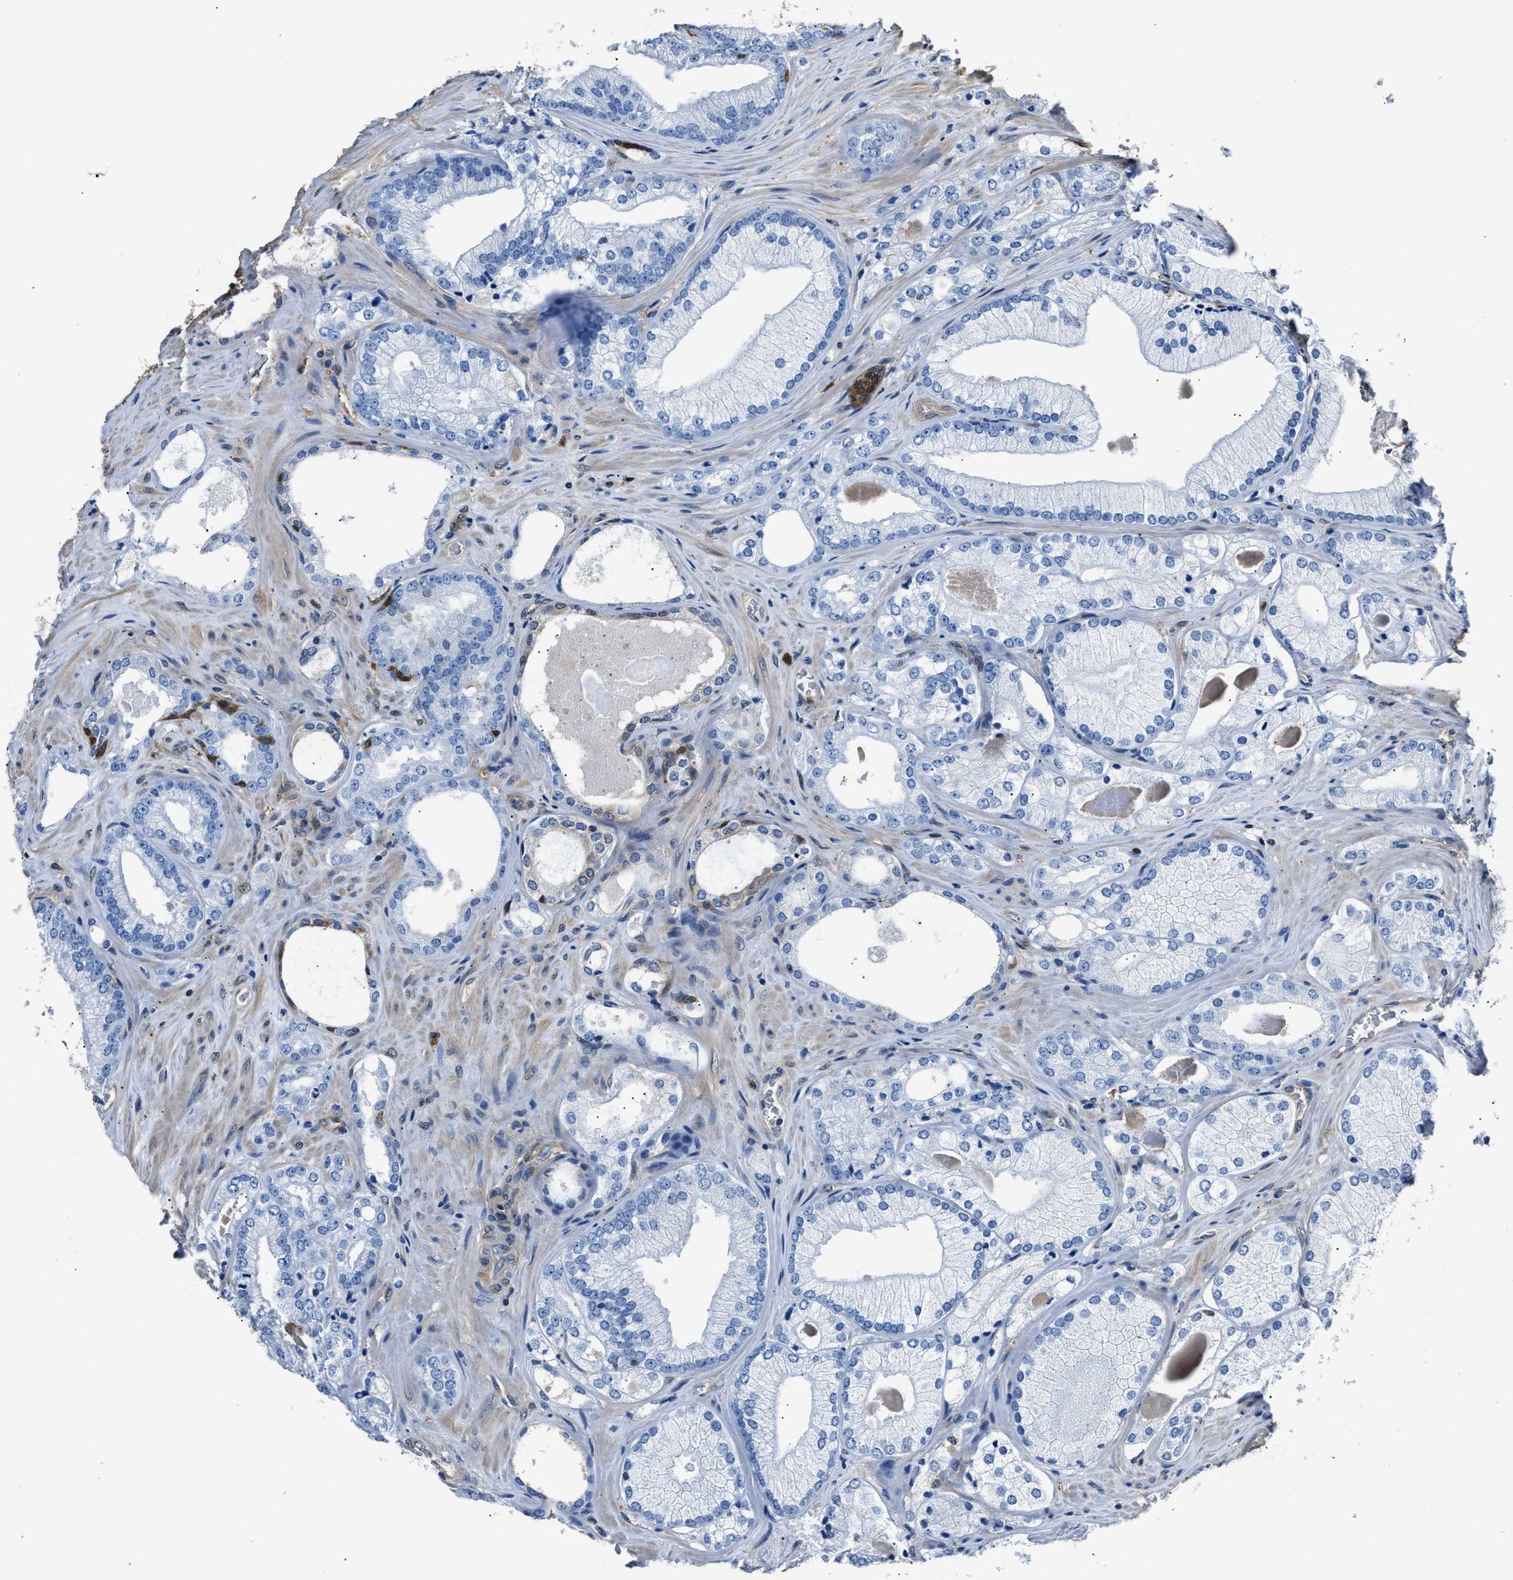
{"staining": {"intensity": "negative", "quantity": "none", "location": "none"}, "tissue": "prostate cancer", "cell_type": "Tumor cells", "image_type": "cancer", "snomed": [{"axis": "morphology", "description": "Adenocarcinoma, Low grade"}, {"axis": "topography", "description": "Prostate"}], "caption": "This histopathology image is of prostate cancer stained with IHC to label a protein in brown with the nuclei are counter-stained blue. There is no expression in tumor cells. (DAB immunohistochemistry (IHC) with hematoxylin counter stain).", "gene": "GSTP1", "patient": {"sex": "male", "age": 65}}